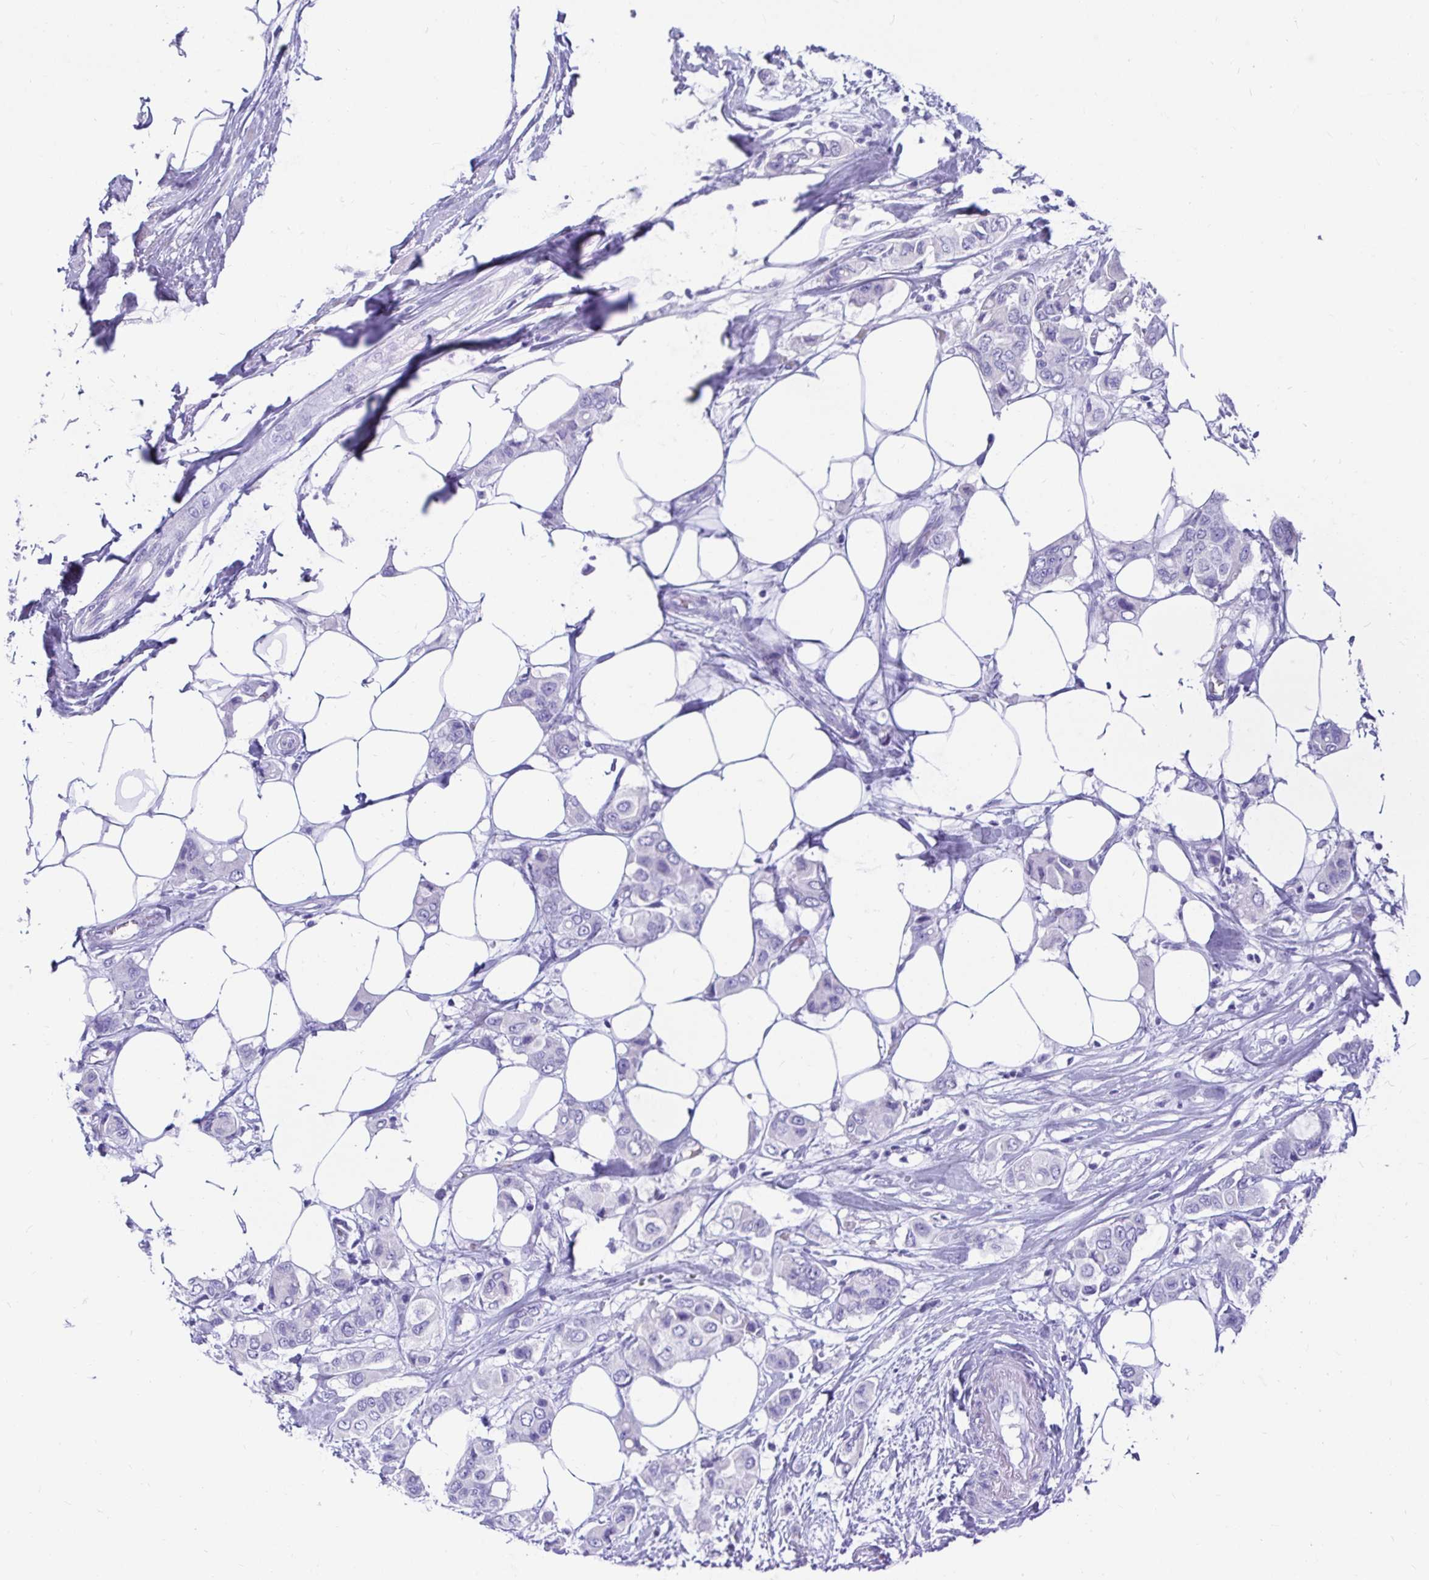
{"staining": {"intensity": "negative", "quantity": "none", "location": "none"}, "tissue": "breast cancer", "cell_type": "Tumor cells", "image_type": "cancer", "snomed": [{"axis": "morphology", "description": "Lobular carcinoma"}, {"axis": "topography", "description": "Breast"}], "caption": "The immunohistochemistry (IHC) photomicrograph has no significant expression in tumor cells of lobular carcinoma (breast) tissue.", "gene": "ZPBP2", "patient": {"sex": "female", "age": 51}}